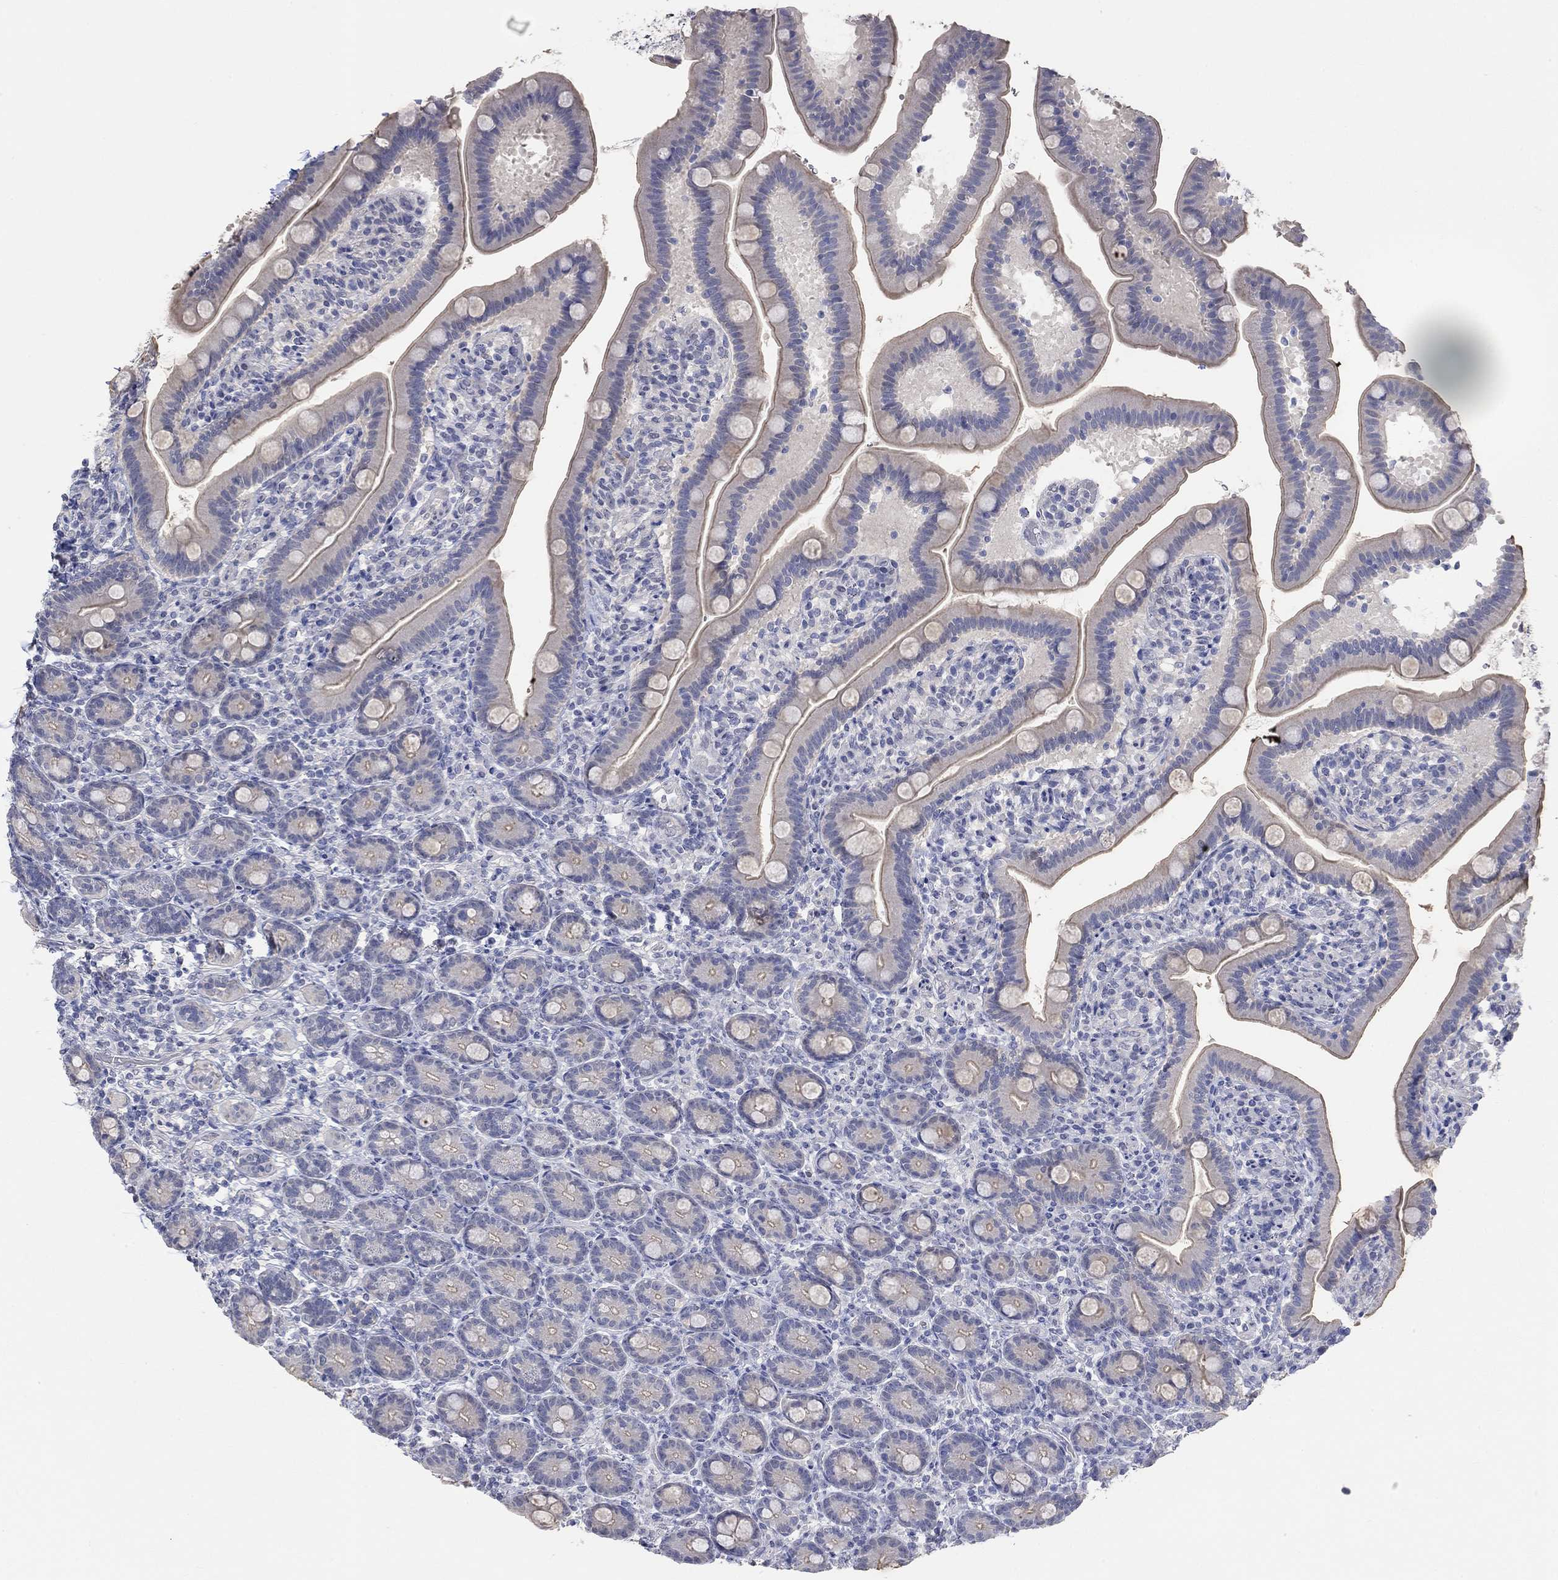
{"staining": {"intensity": "weak", "quantity": "<25%", "location": "cytoplasmic/membranous"}, "tissue": "small intestine", "cell_type": "Glandular cells", "image_type": "normal", "snomed": [{"axis": "morphology", "description": "Normal tissue, NOS"}, {"axis": "topography", "description": "Small intestine"}], "caption": "This is an immunohistochemistry (IHC) micrograph of normal human small intestine. There is no staining in glandular cells.", "gene": "PNMA5", "patient": {"sex": "male", "age": 66}}